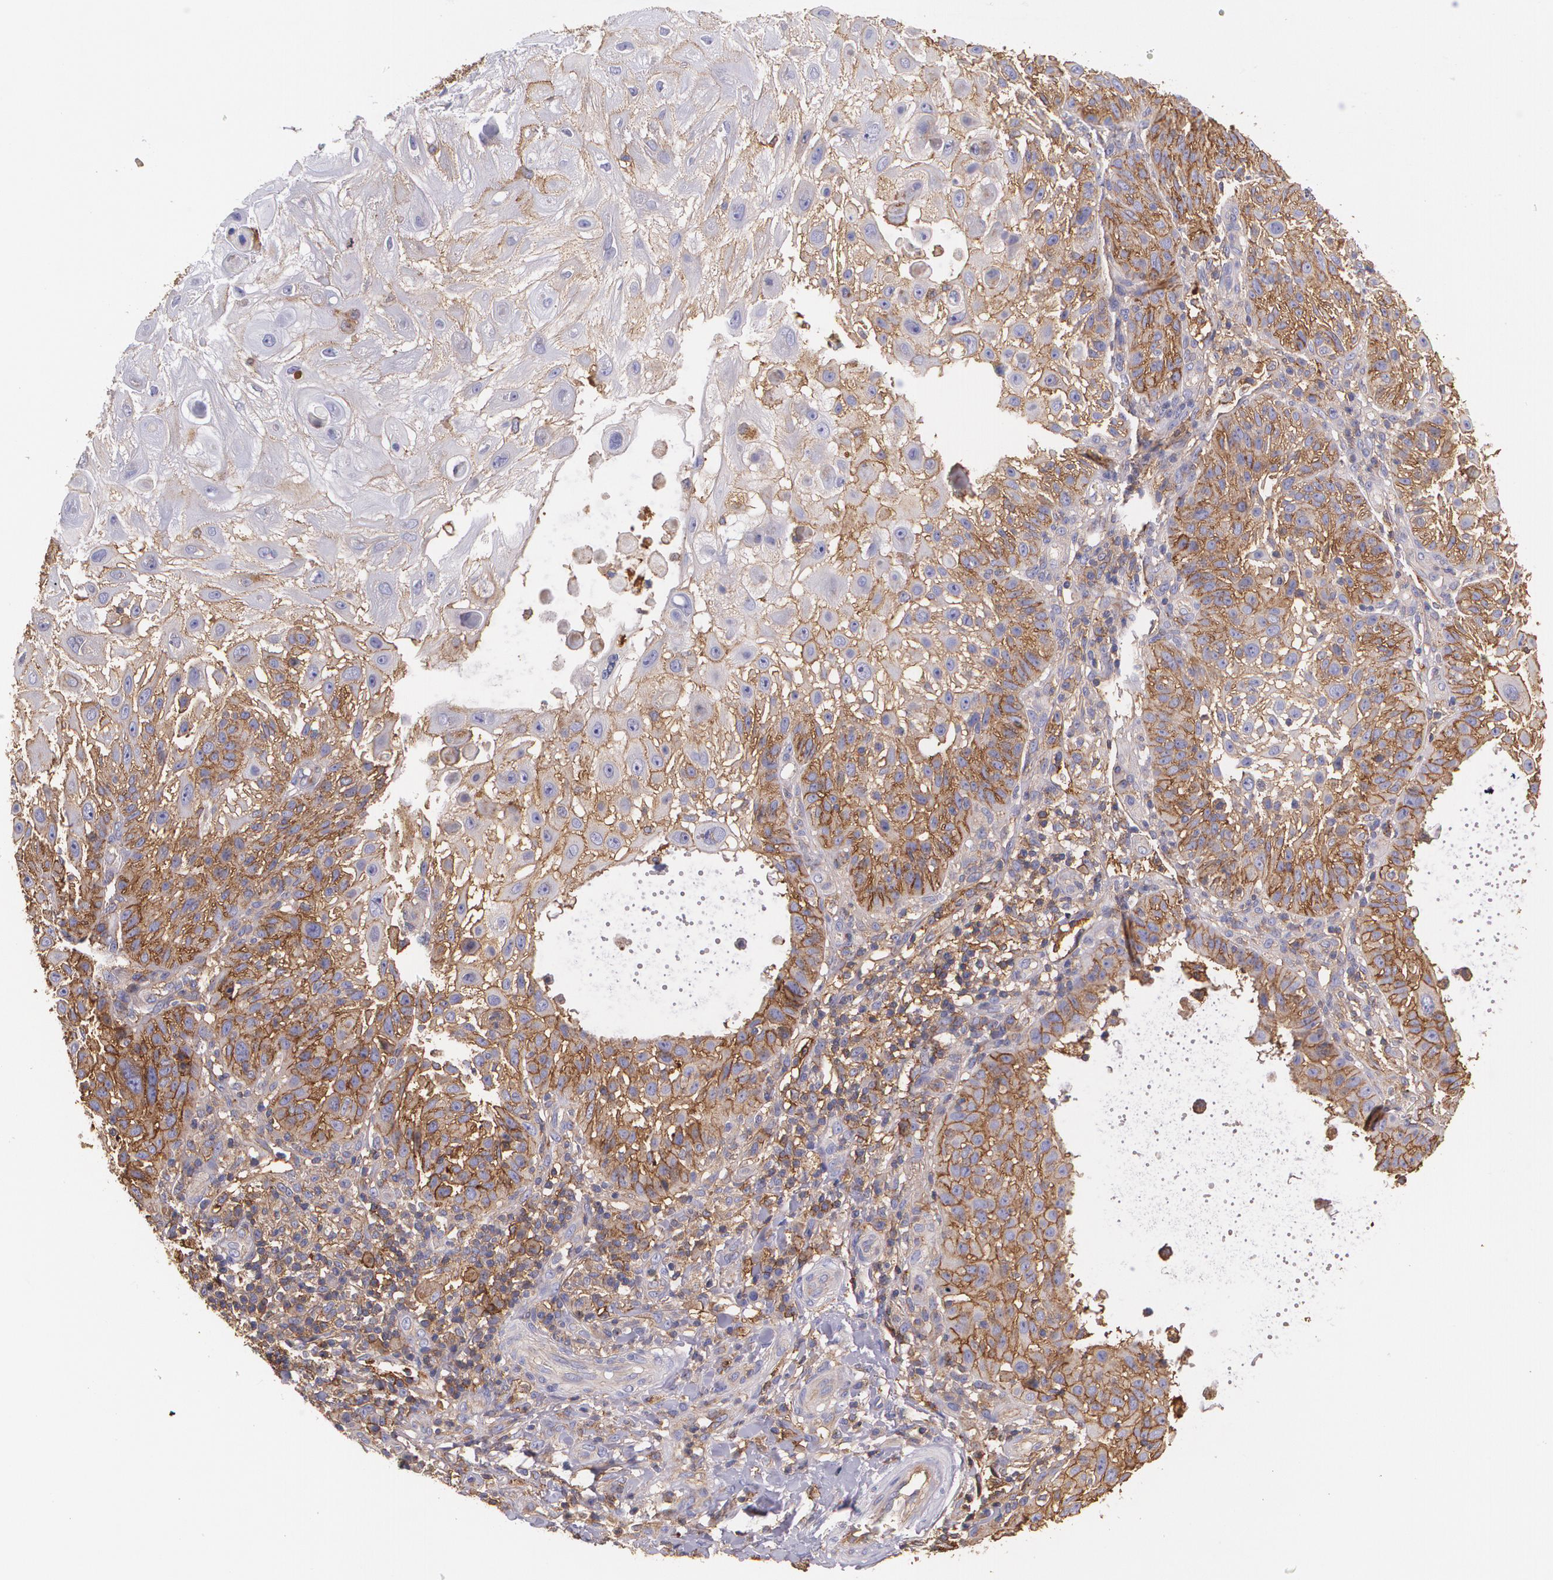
{"staining": {"intensity": "moderate", "quantity": ">75%", "location": "cytoplasmic/membranous"}, "tissue": "skin cancer", "cell_type": "Tumor cells", "image_type": "cancer", "snomed": [{"axis": "morphology", "description": "Squamous cell carcinoma, NOS"}, {"axis": "topography", "description": "Skin"}], "caption": "Immunohistochemistry photomicrograph of human skin cancer stained for a protein (brown), which demonstrates medium levels of moderate cytoplasmic/membranous staining in about >75% of tumor cells.", "gene": "B2M", "patient": {"sex": "female", "age": 89}}